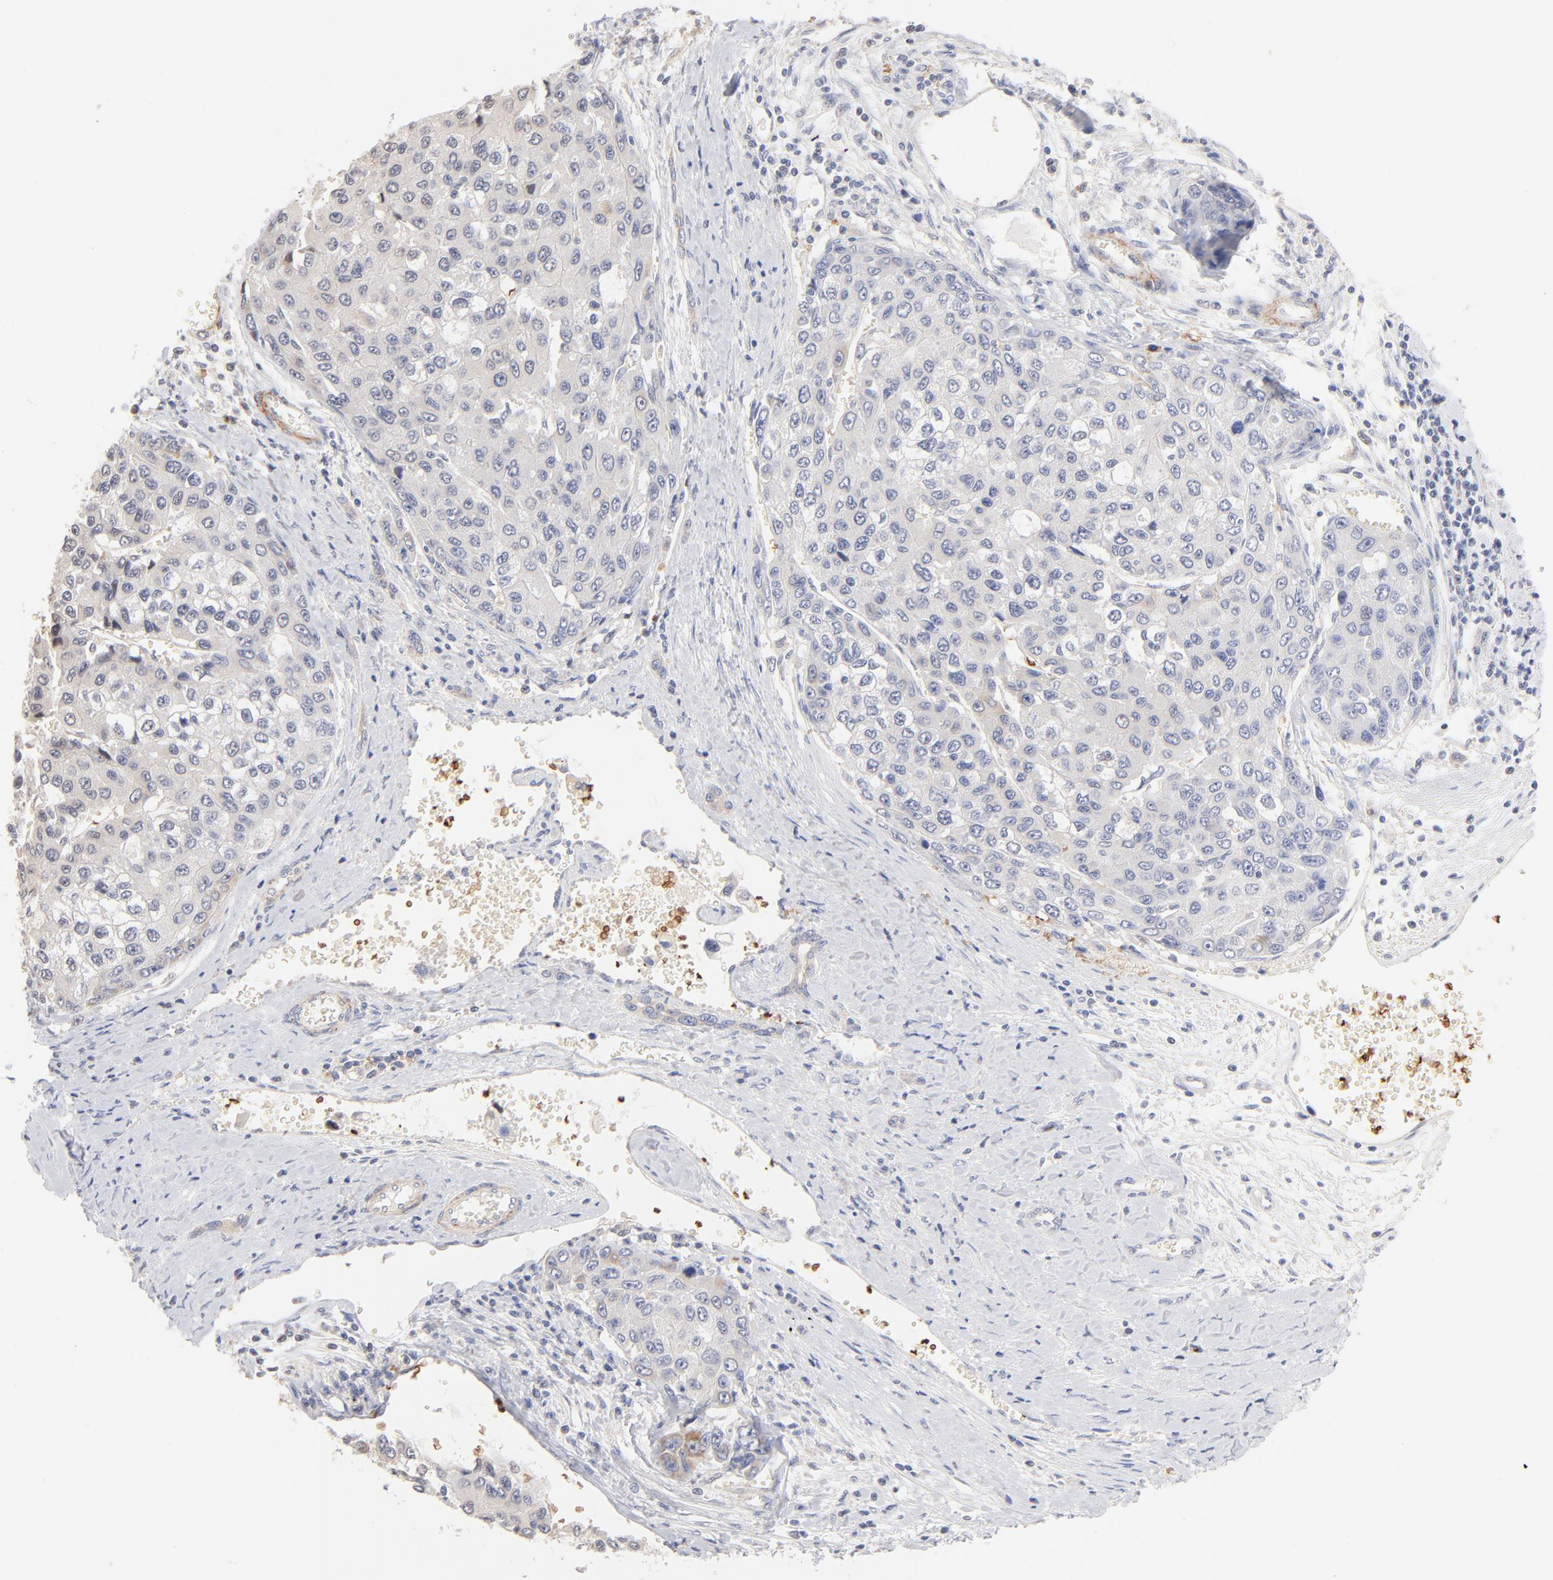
{"staining": {"intensity": "negative", "quantity": "none", "location": "none"}, "tissue": "liver cancer", "cell_type": "Tumor cells", "image_type": "cancer", "snomed": [{"axis": "morphology", "description": "Carcinoma, Hepatocellular, NOS"}, {"axis": "topography", "description": "Liver"}], "caption": "IHC histopathology image of liver cancer stained for a protein (brown), which demonstrates no positivity in tumor cells.", "gene": "SPTB", "patient": {"sex": "female", "age": 66}}